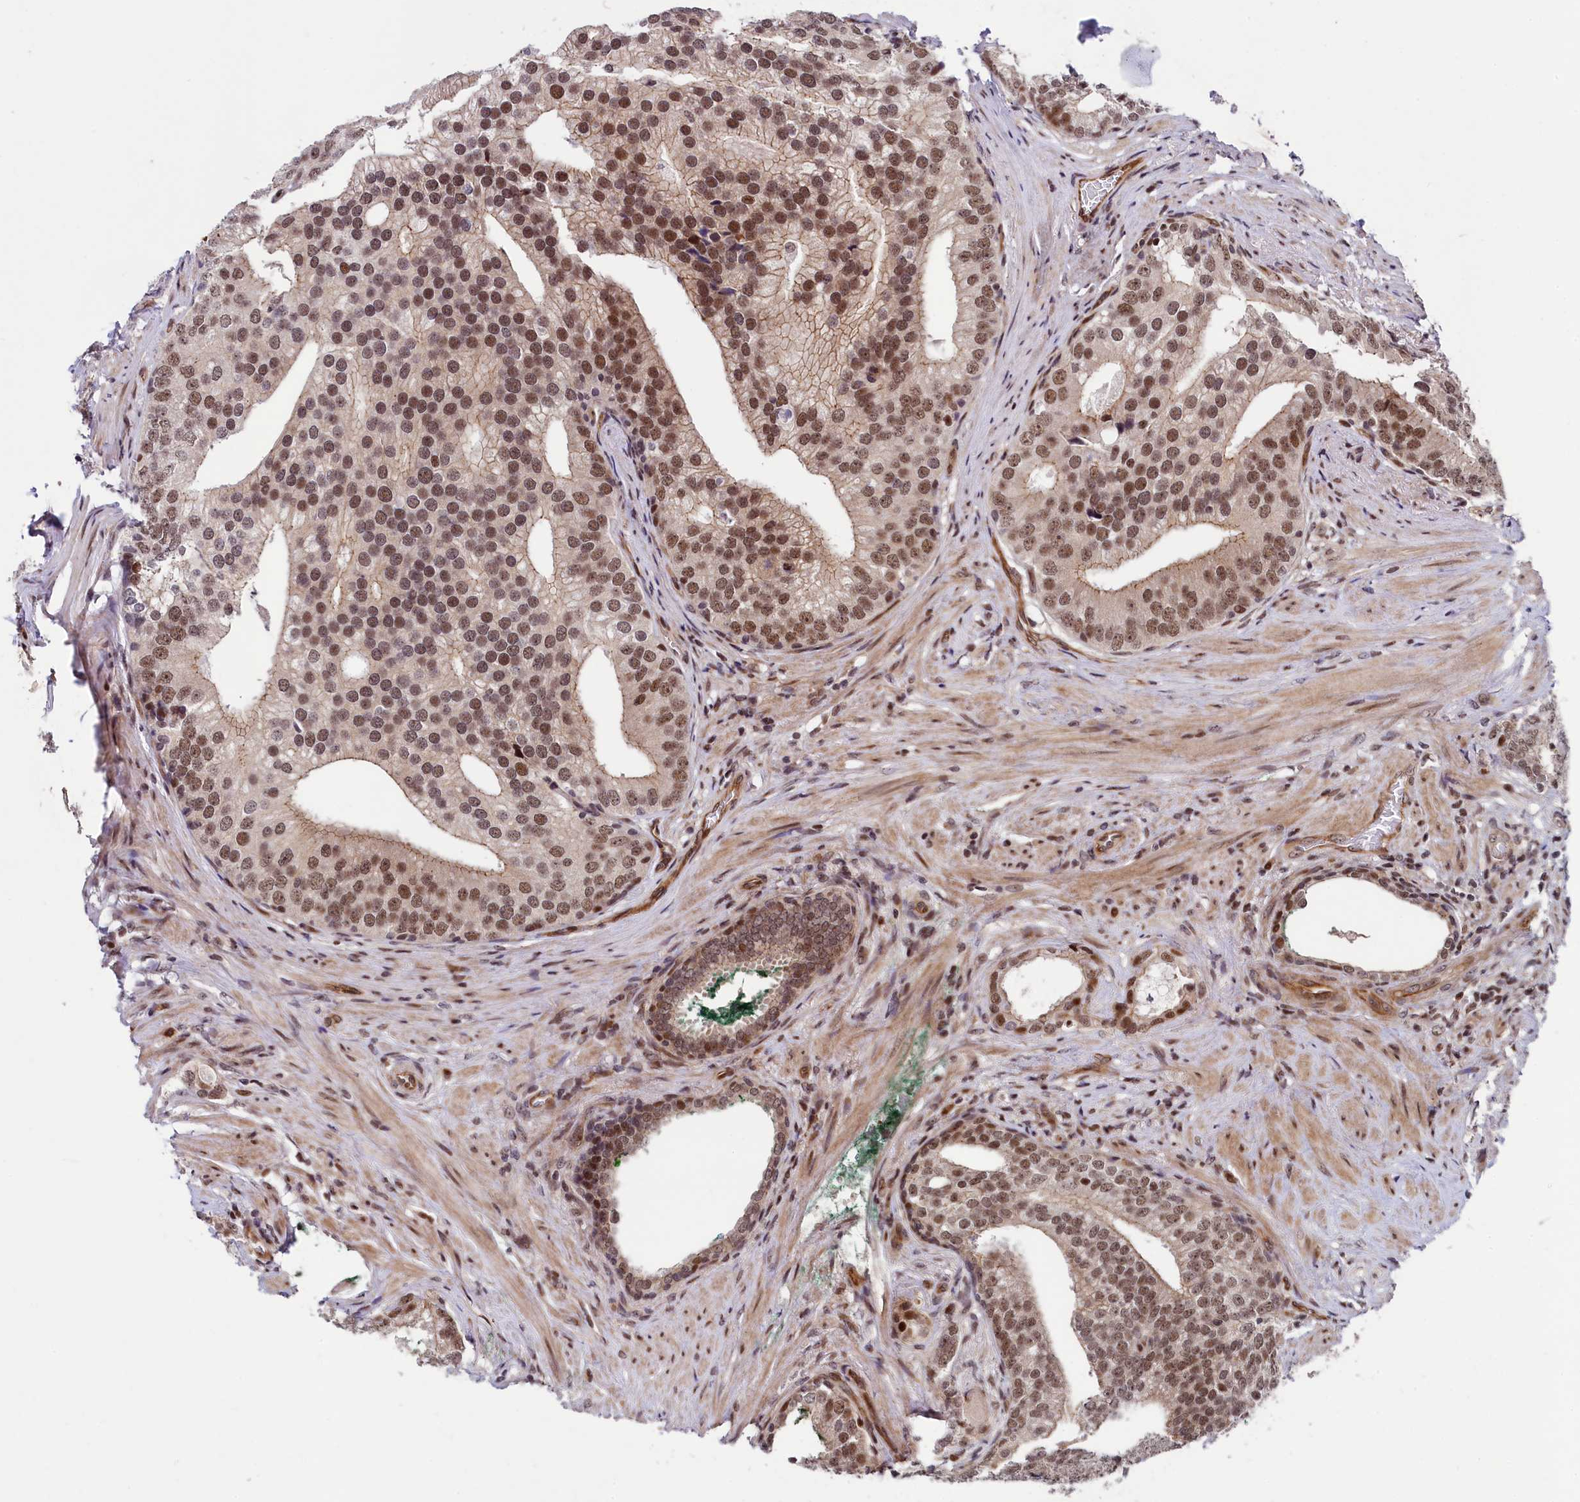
{"staining": {"intensity": "moderate", "quantity": ">75%", "location": "nuclear"}, "tissue": "prostate cancer", "cell_type": "Tumor cells", "image_type": "cancer", "snomed": [{"axis": "morphology", "description": "Adenocarcinoma, Low grade"}, {"axis": "topography", "description": "Prostate"}], "caption": "A brown stain labels moderate nuclear positivity of a protein in adenocarcinoma (low-grade) (prostate) tumor cells. (DAB IHC with brightfield microscopy, high magnification).", "gene": "LEO1", "patient": {"sex": "male", "age": 71}}